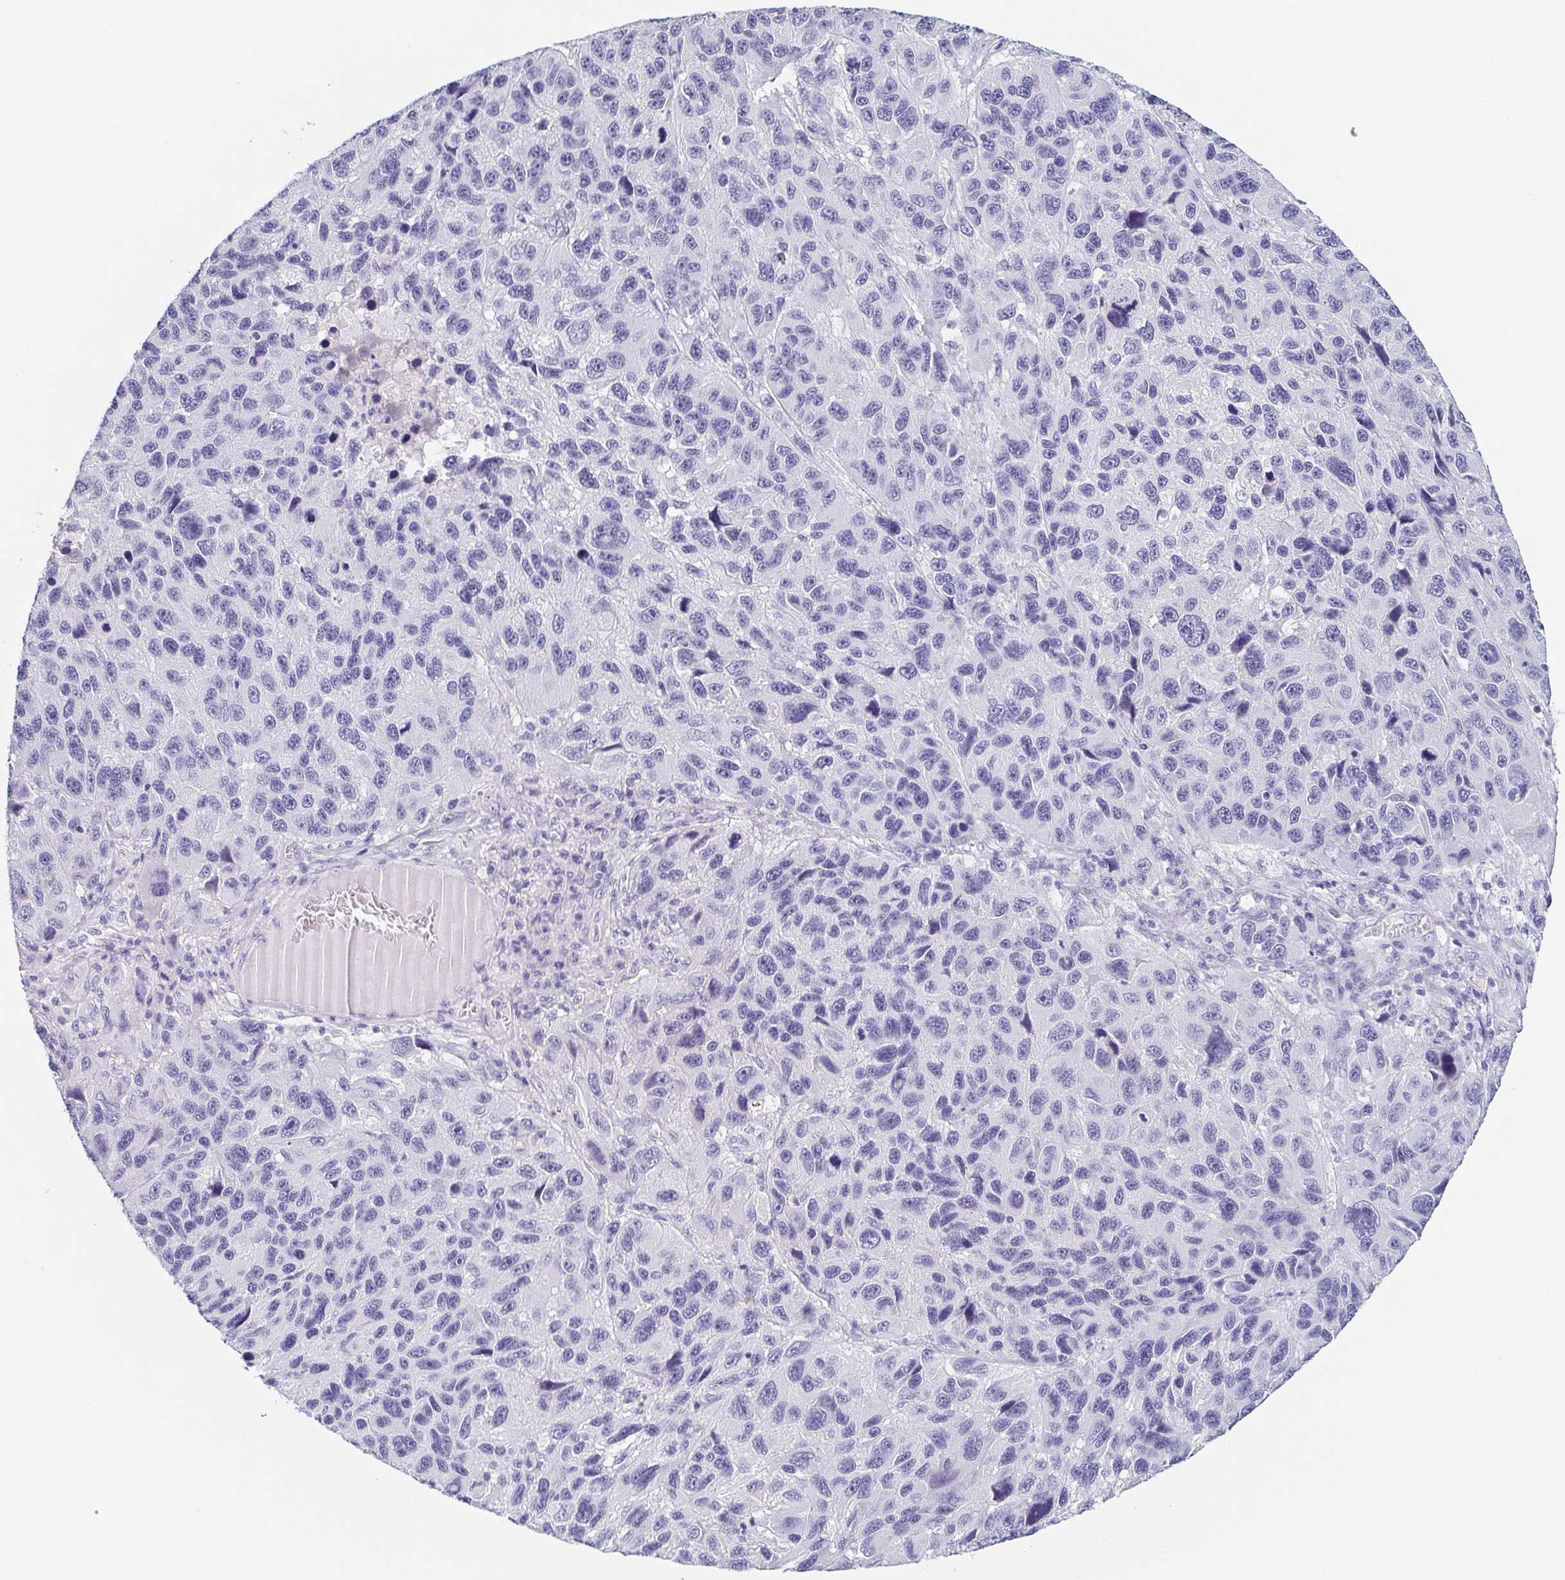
{"staining": {"intensity": "negative", "quantity": "none", "location": "none"}, "tissue": "melanoma", "cell_type": "Tumor cells", "image_type": "cancer", "snomed": [{"axis": "morphology", "description": "Malignant melanoma, NOS"}, {"axis": "topography", "description": "Skin"}], "caption": "Tumor cells are negative for brown protein staining in melanoma. (DAB (3,3'-diaminobenzidine) IHC visualized using brightfield microscopy, high magnification).", "gene": "ITLN1", "patient": {"sex": "male", "age": 53}}